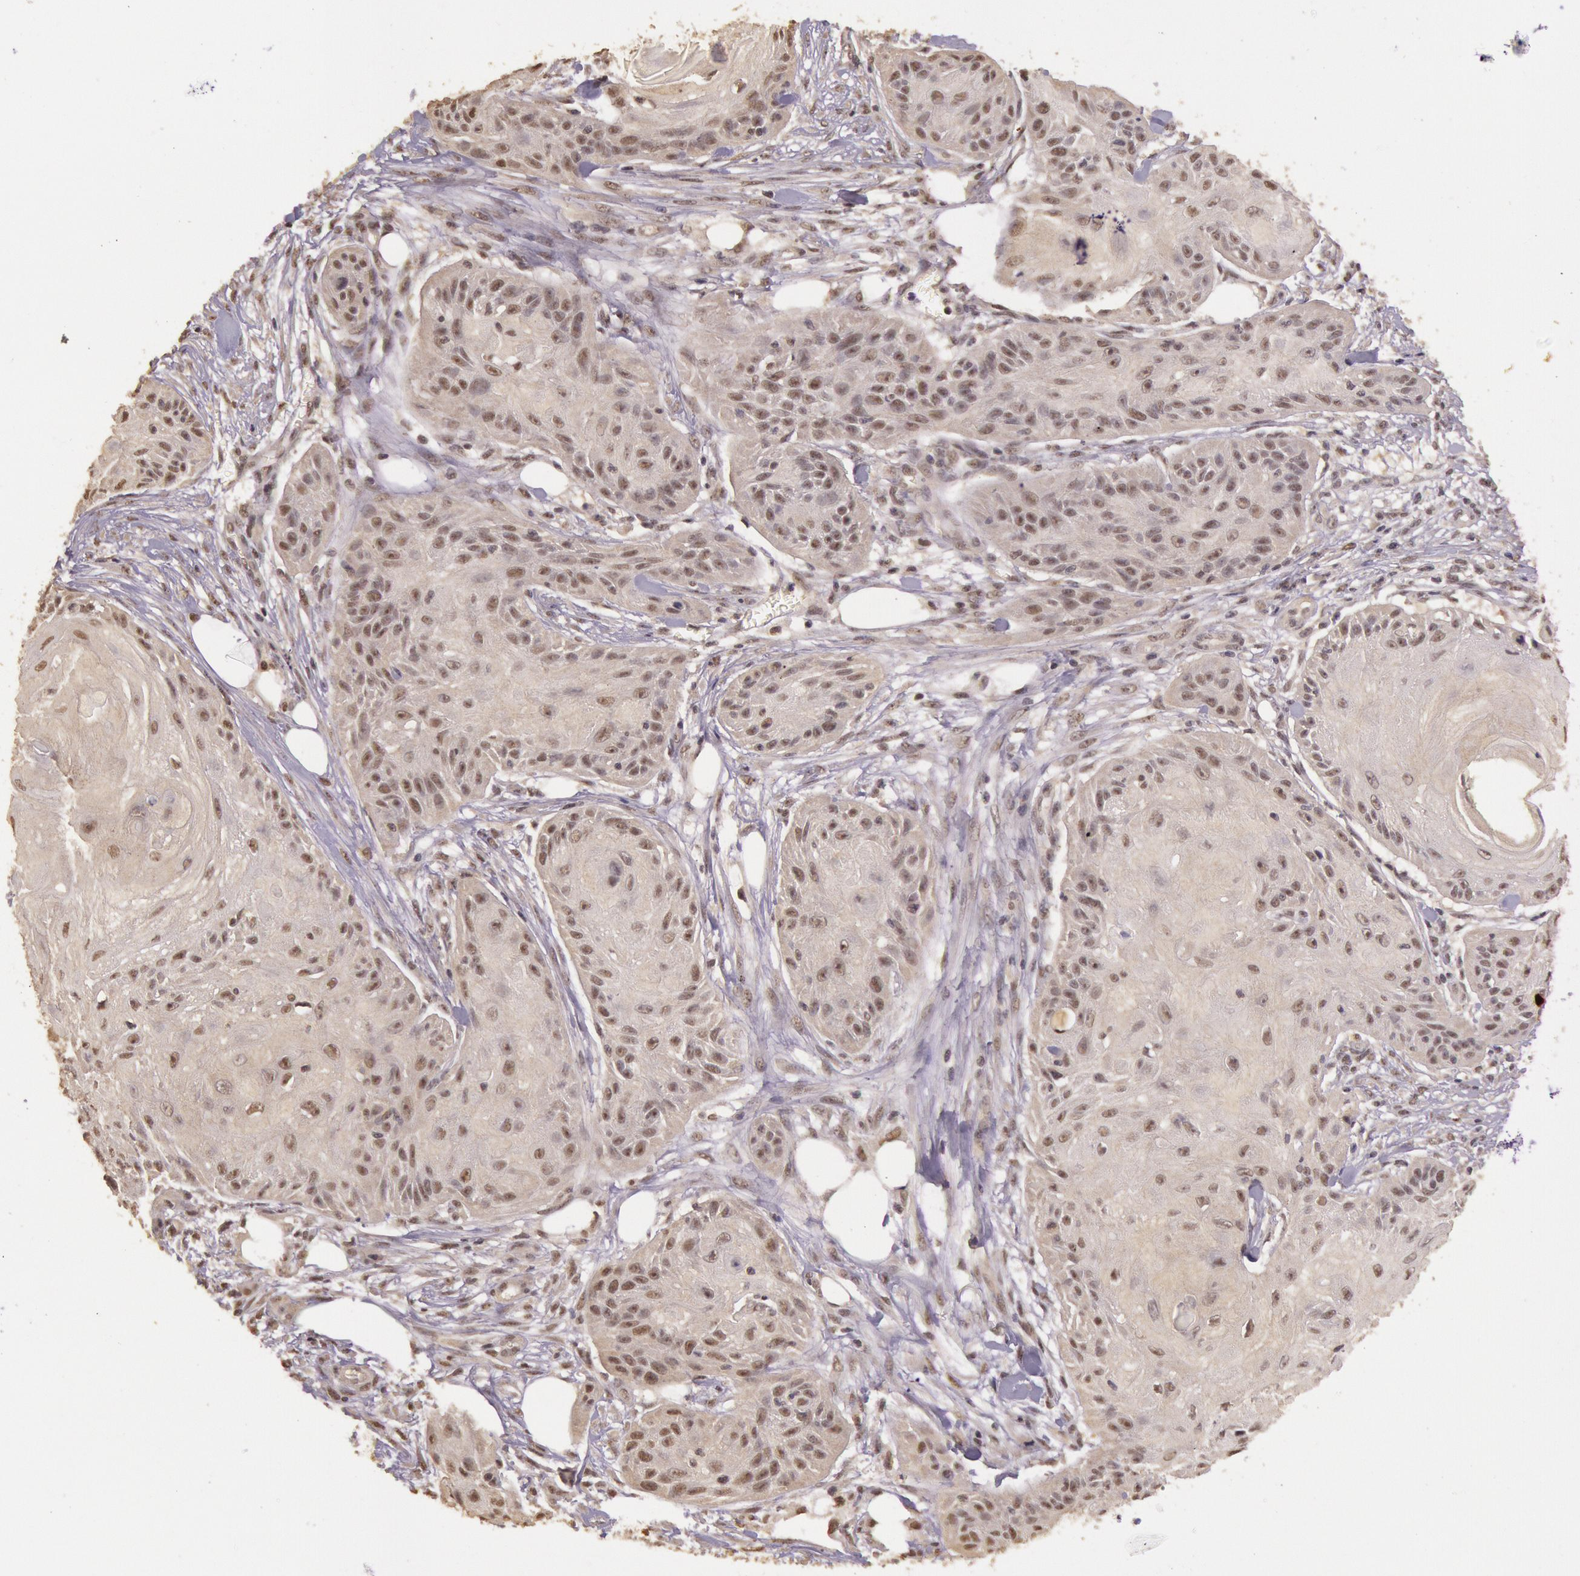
{"staining": {"intensity": "negative", "quantity": "none", "location": "none"}, "tissue": "skin cancer", "cell_type": "Tumor cells", "image_type": "cancer", "snomed": [{"axis": "morphology", "description": "Squamous cell carcinoma, NOS"}, {"axis": "topography", "description": "Skin"}], "caption": "Tumor cells show no significant protein expression in skin cancer (squamous cell carcinoma).", "gene": "RTL10", "patient": {"sex": "female", "age": 88}}